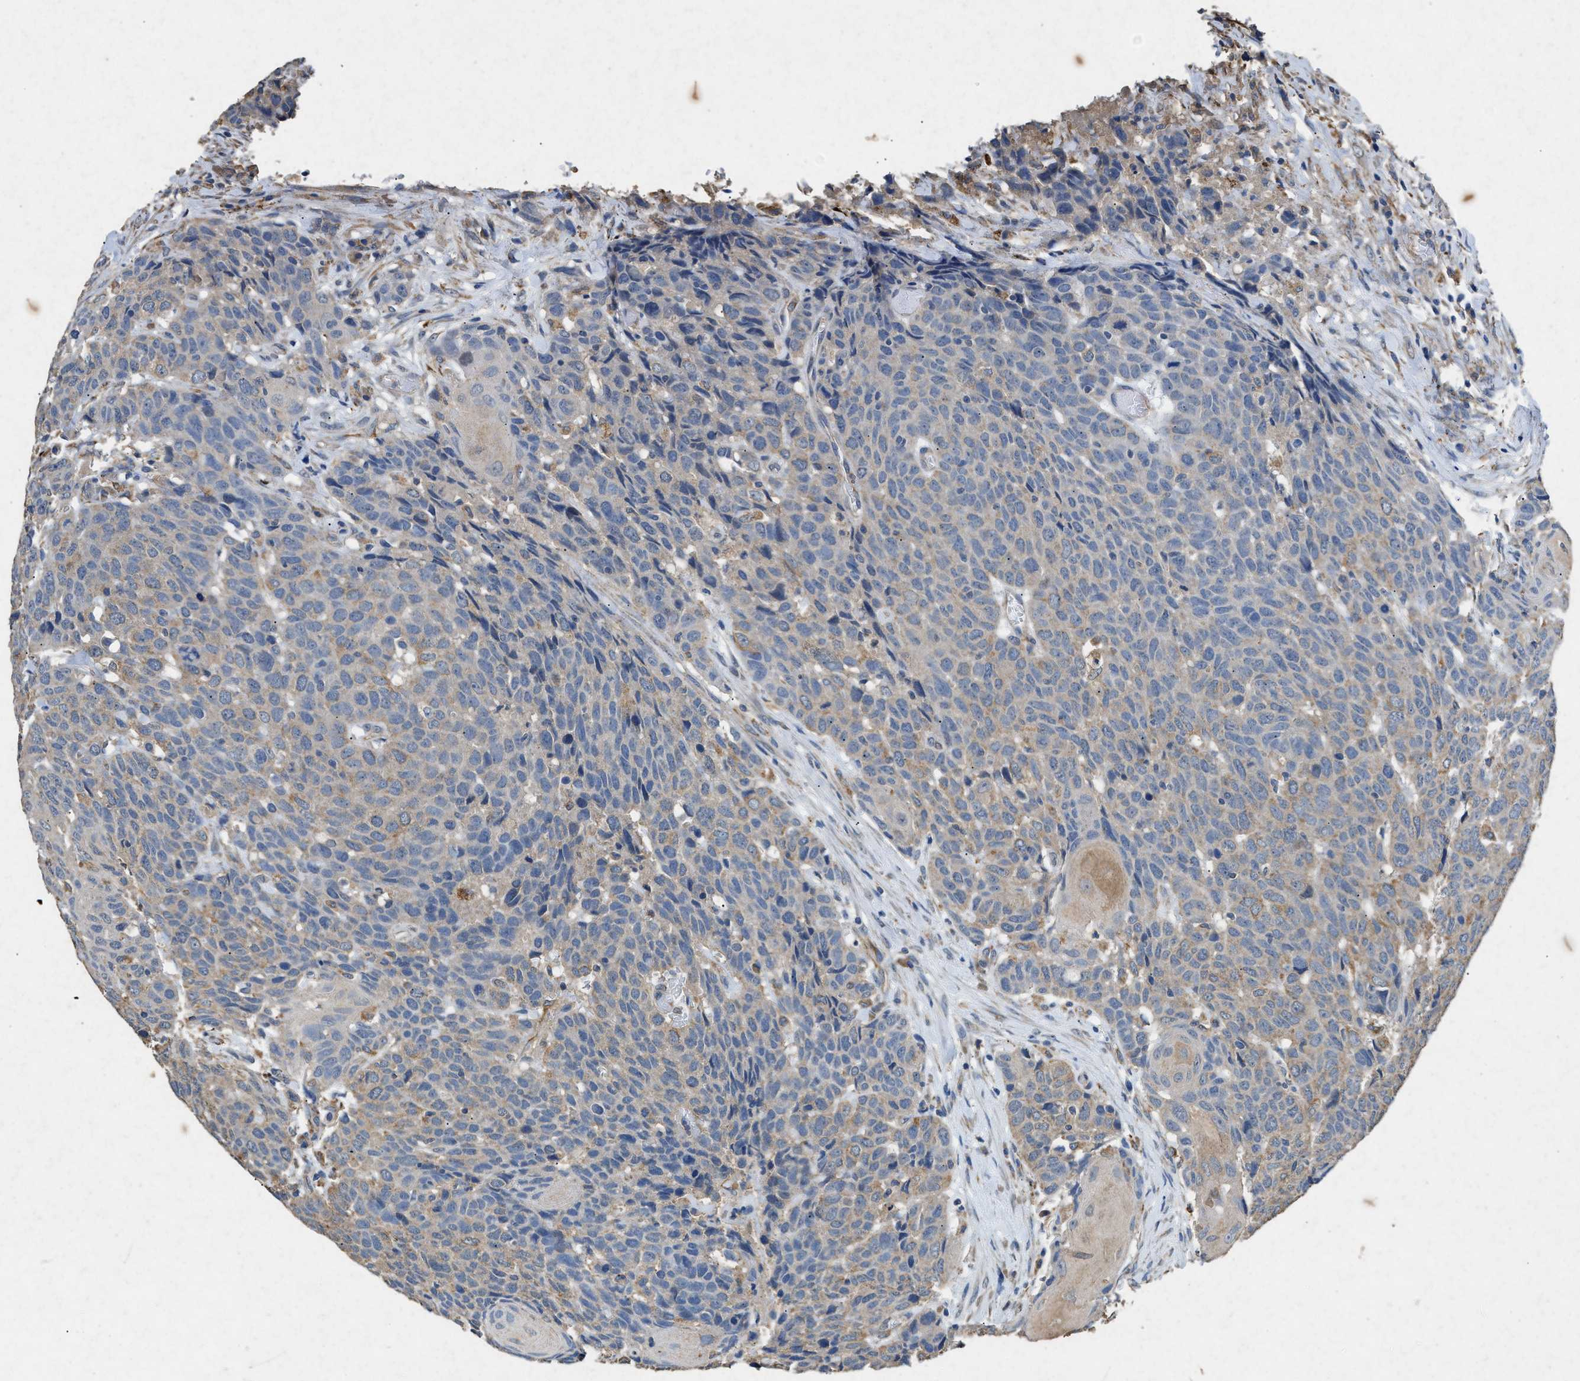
{"staining": {"intensity": "weak", "quantity": "<25%", "location": "cytoplasmic/membranous"}, "tissue": "head and neck cancer", "cell_type": "Tumor cells", "image_type": "cancer", "snomed": [{"axis": "morphology", "description": "Squamous cell carcinoma, NOS"}, {"axis": "topography", "description": "Head-Neck"}], "caption": "This is a micrograph of immunohistochemistry staining of head and neck squamous cell carcinoma, which shows no staining in tumor cells.", "gene": "CDK15", "patient": {"sex": "male", "age": 66}}